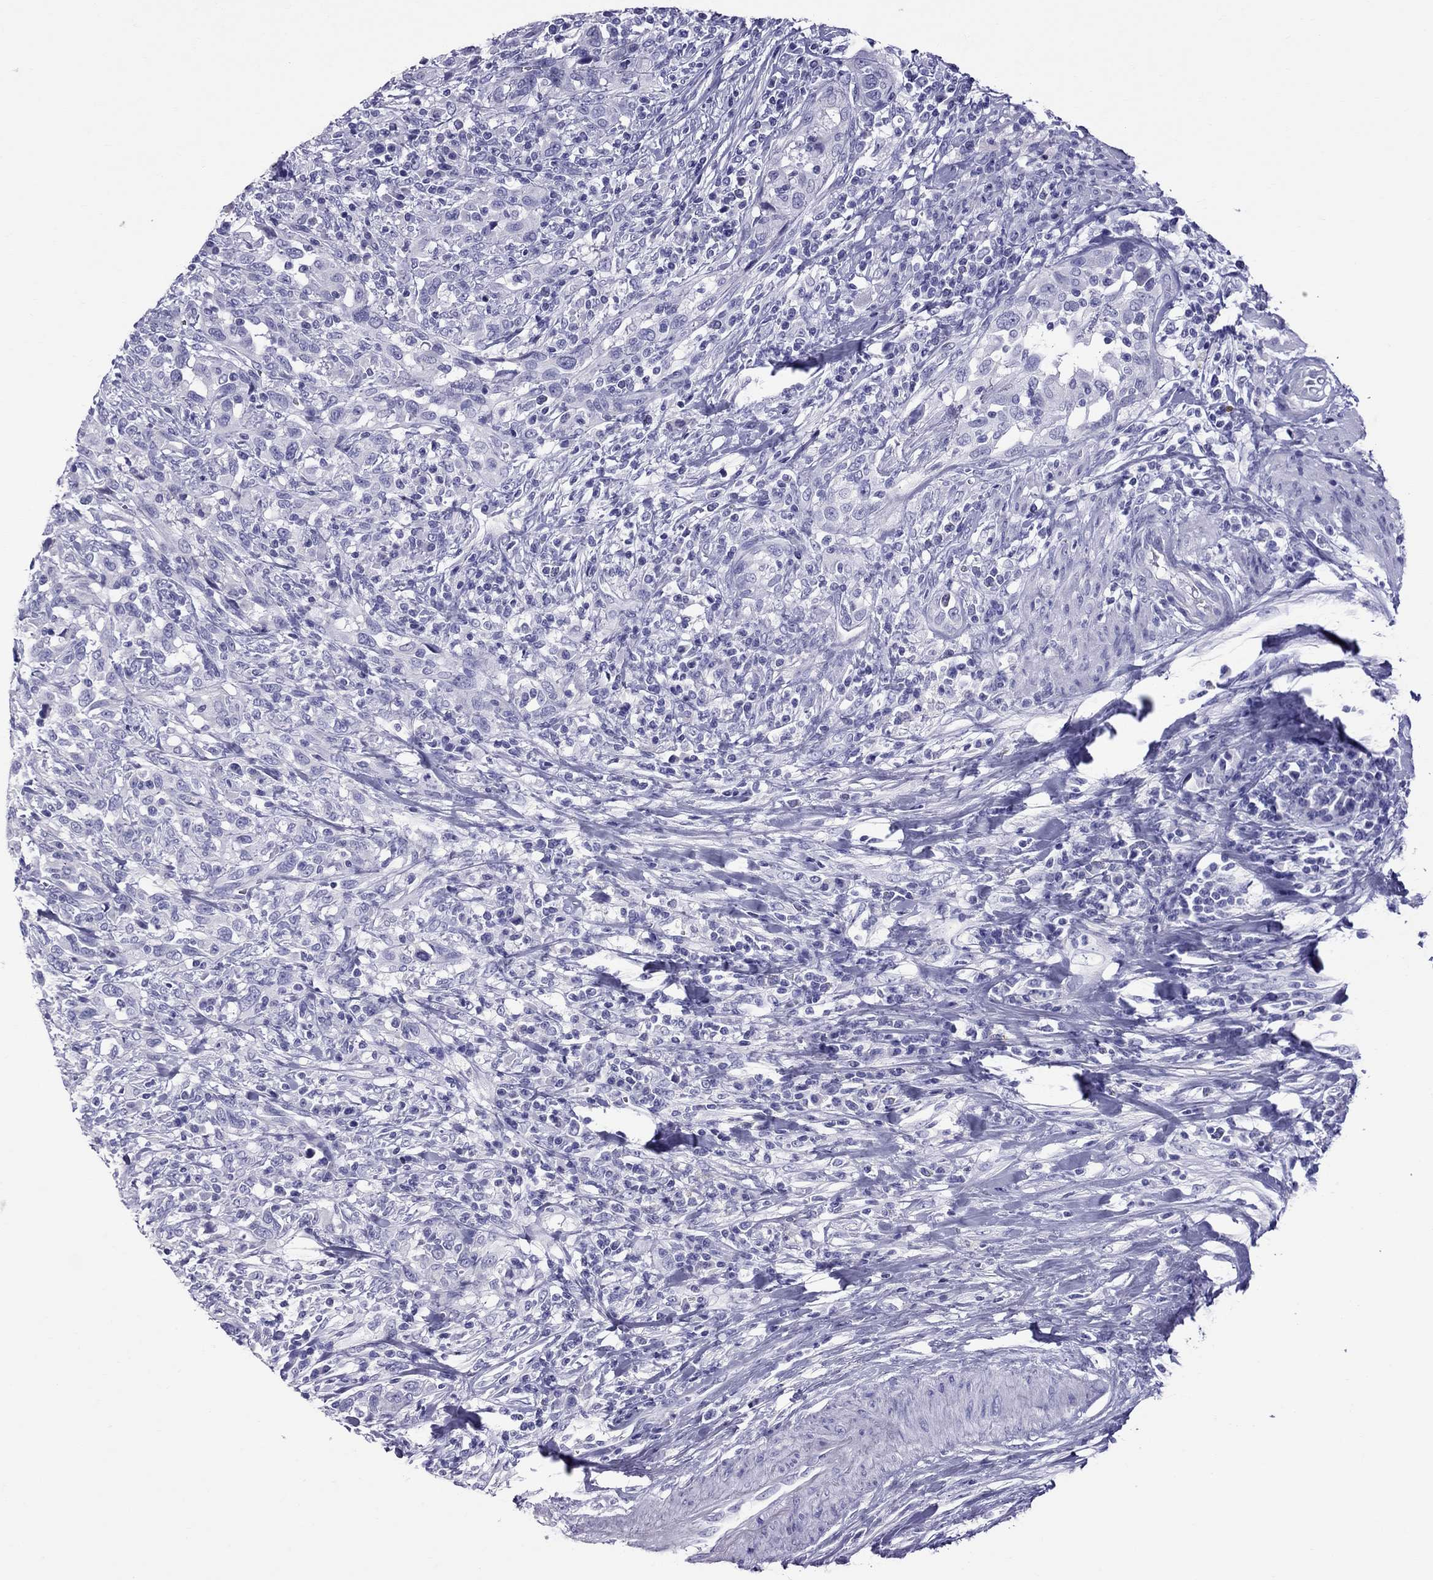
{"staining": {"intensity": "negative", "quantity": "none", "location": "none"}, "tissue": "urothelial cancer", "cell_type": "Tumor cells", "image_type": "cancer", "snomed": [{"axis": "morphology", "description": "Urothelial carcinoma, NOS"}, {"axis": "morphology", "description": "Urothelial carcinoma, High grade"}, {"axis": "topography", "description": "Urinary bladder"}], "caption": "A histopathology image of human transitional cell carcinoma is negative for staining in tumor cells. (DAB immunohistochemistry visualized using brightfield microscopy, high magnification).", "gene": "TTLL13", "patient": {"sex": "female", "age": 64}}